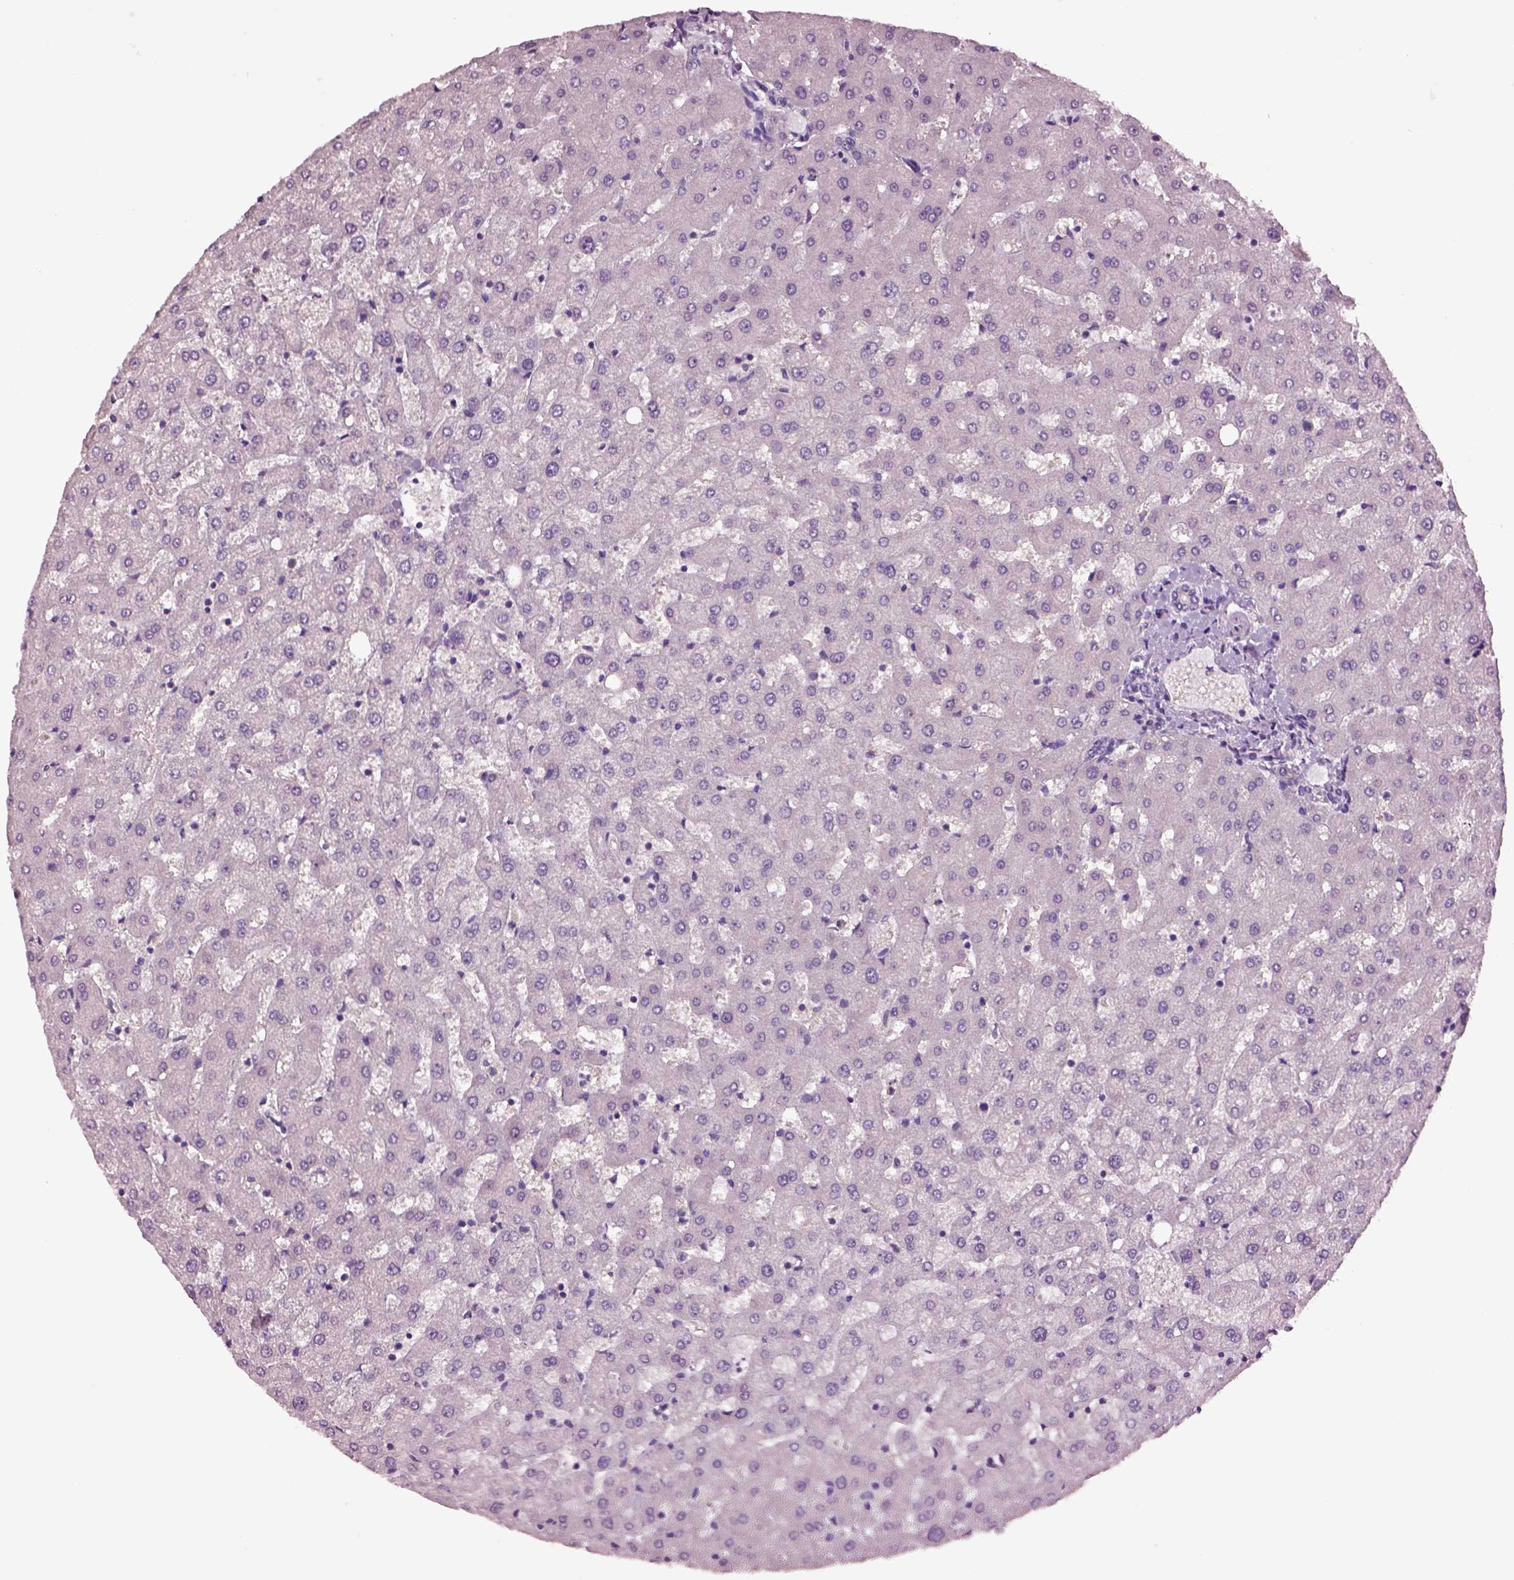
{"staining": {"intensity": "negative", "quantity": "none", "location": "none"}, "tissue": "liver", "cell_type": "Cholangiocytes", "image_type": "normal", "snomed": [{"axis": "morphology", "description": "Normal tissue, NOS"}, {"axis": "topography", "description": "Liver"}], "caption": "Immunohistochemistry (IHC) of normal liver exhibits no staining in cholangiocytes.", "gene": "CLPSL1", "patient": {"sex": "female", "age": 50}}